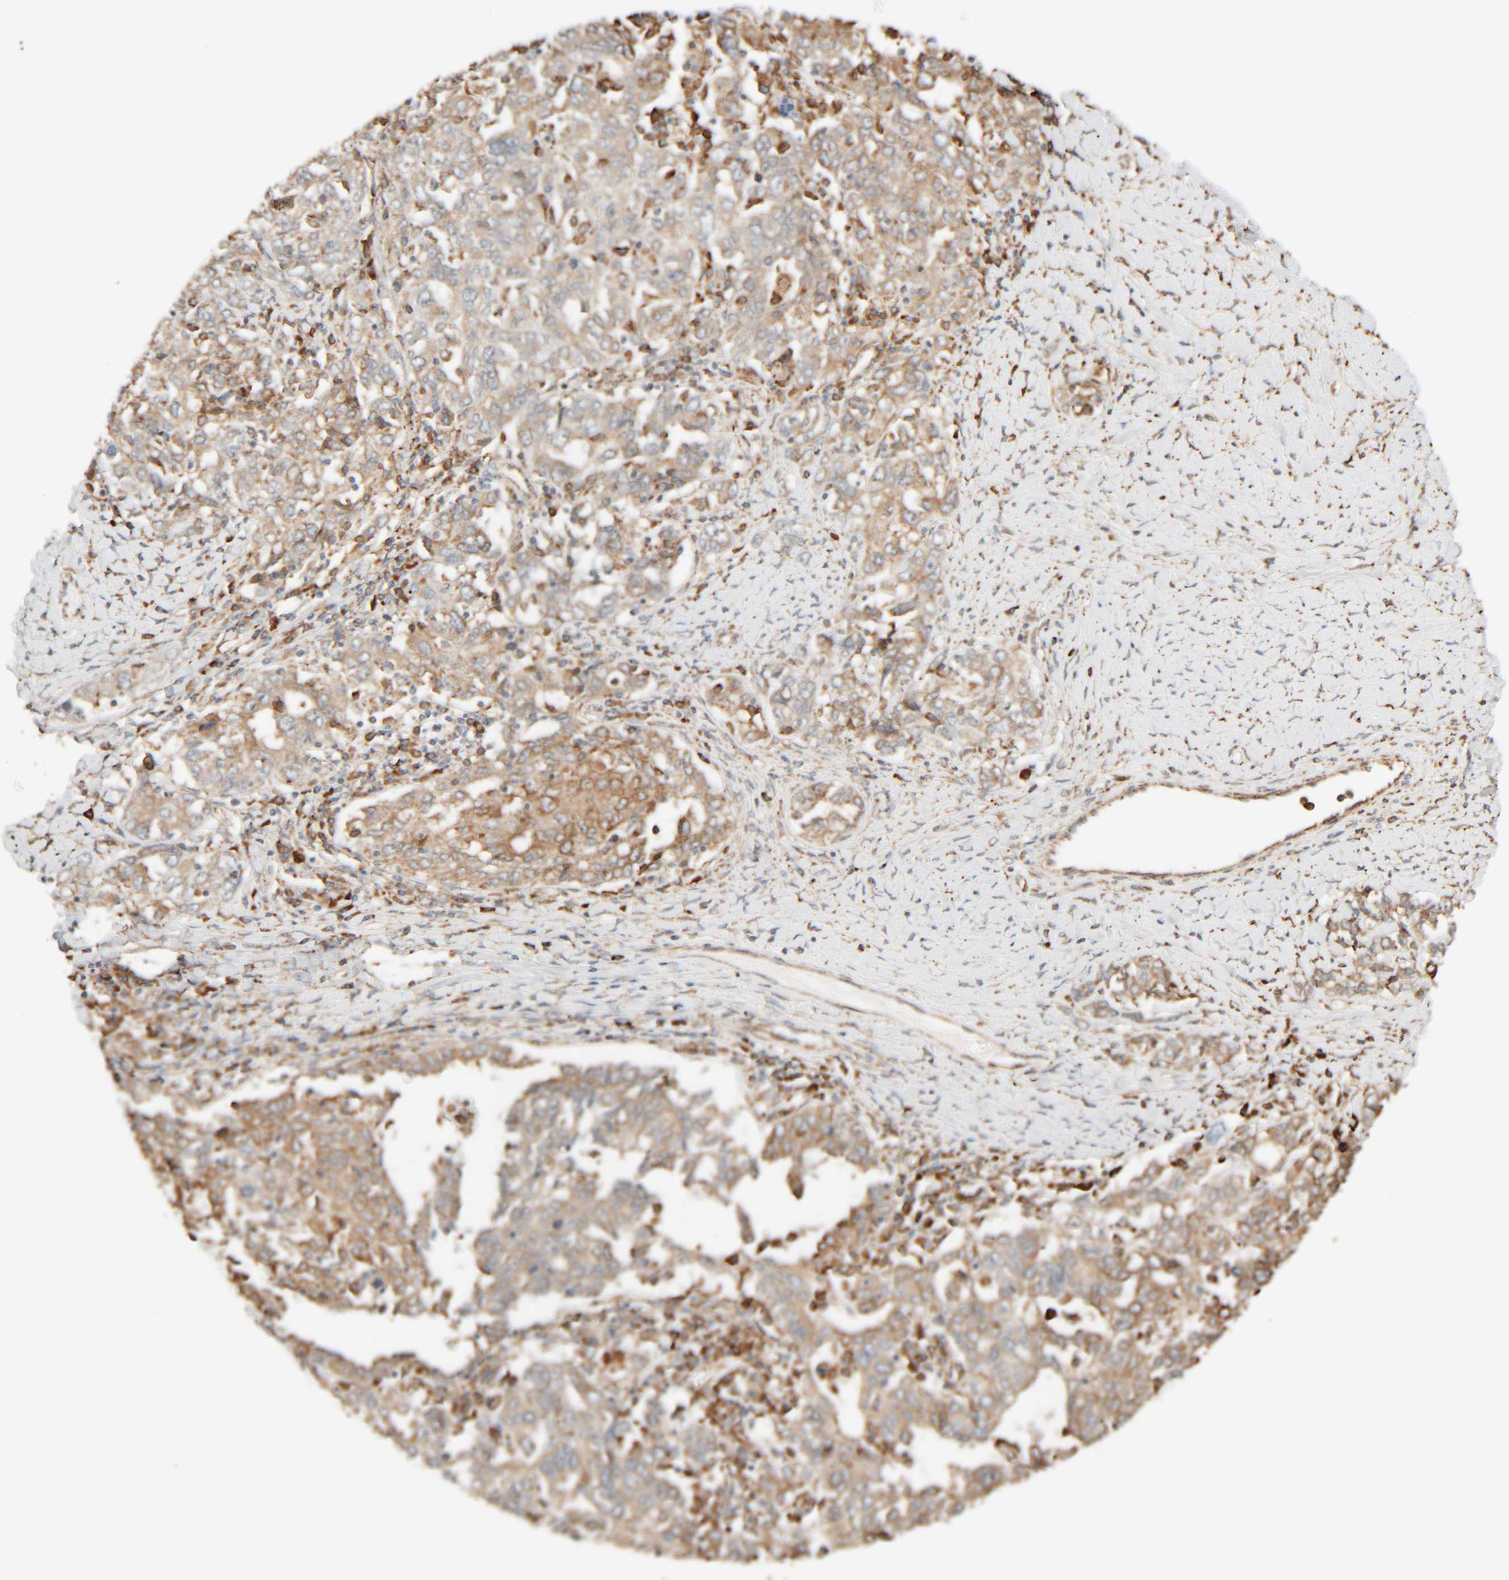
{"staining": {"intensity": "moderate", "quantity": ">75%", "location": "cytoplasmic/membranous"}, "tissue": "ovarian cancer", "cell_type": "Tumor cells", "image_type": "cancer", "snomed": [{"axis": "morphology", "description": "Carcinoma, endometroid"}, {"axis": "topography", "description": "Ovary"}], "caption": "Immunohistochemical staining of human ovarian cancer (endometroid carcinoma) reveals medium levels of moderate cytoplasmic/membranous protein staining in approximately >75% of tumor cells.", "gene": "INTS1", "patient": {"sex": "female", "age": 62}}